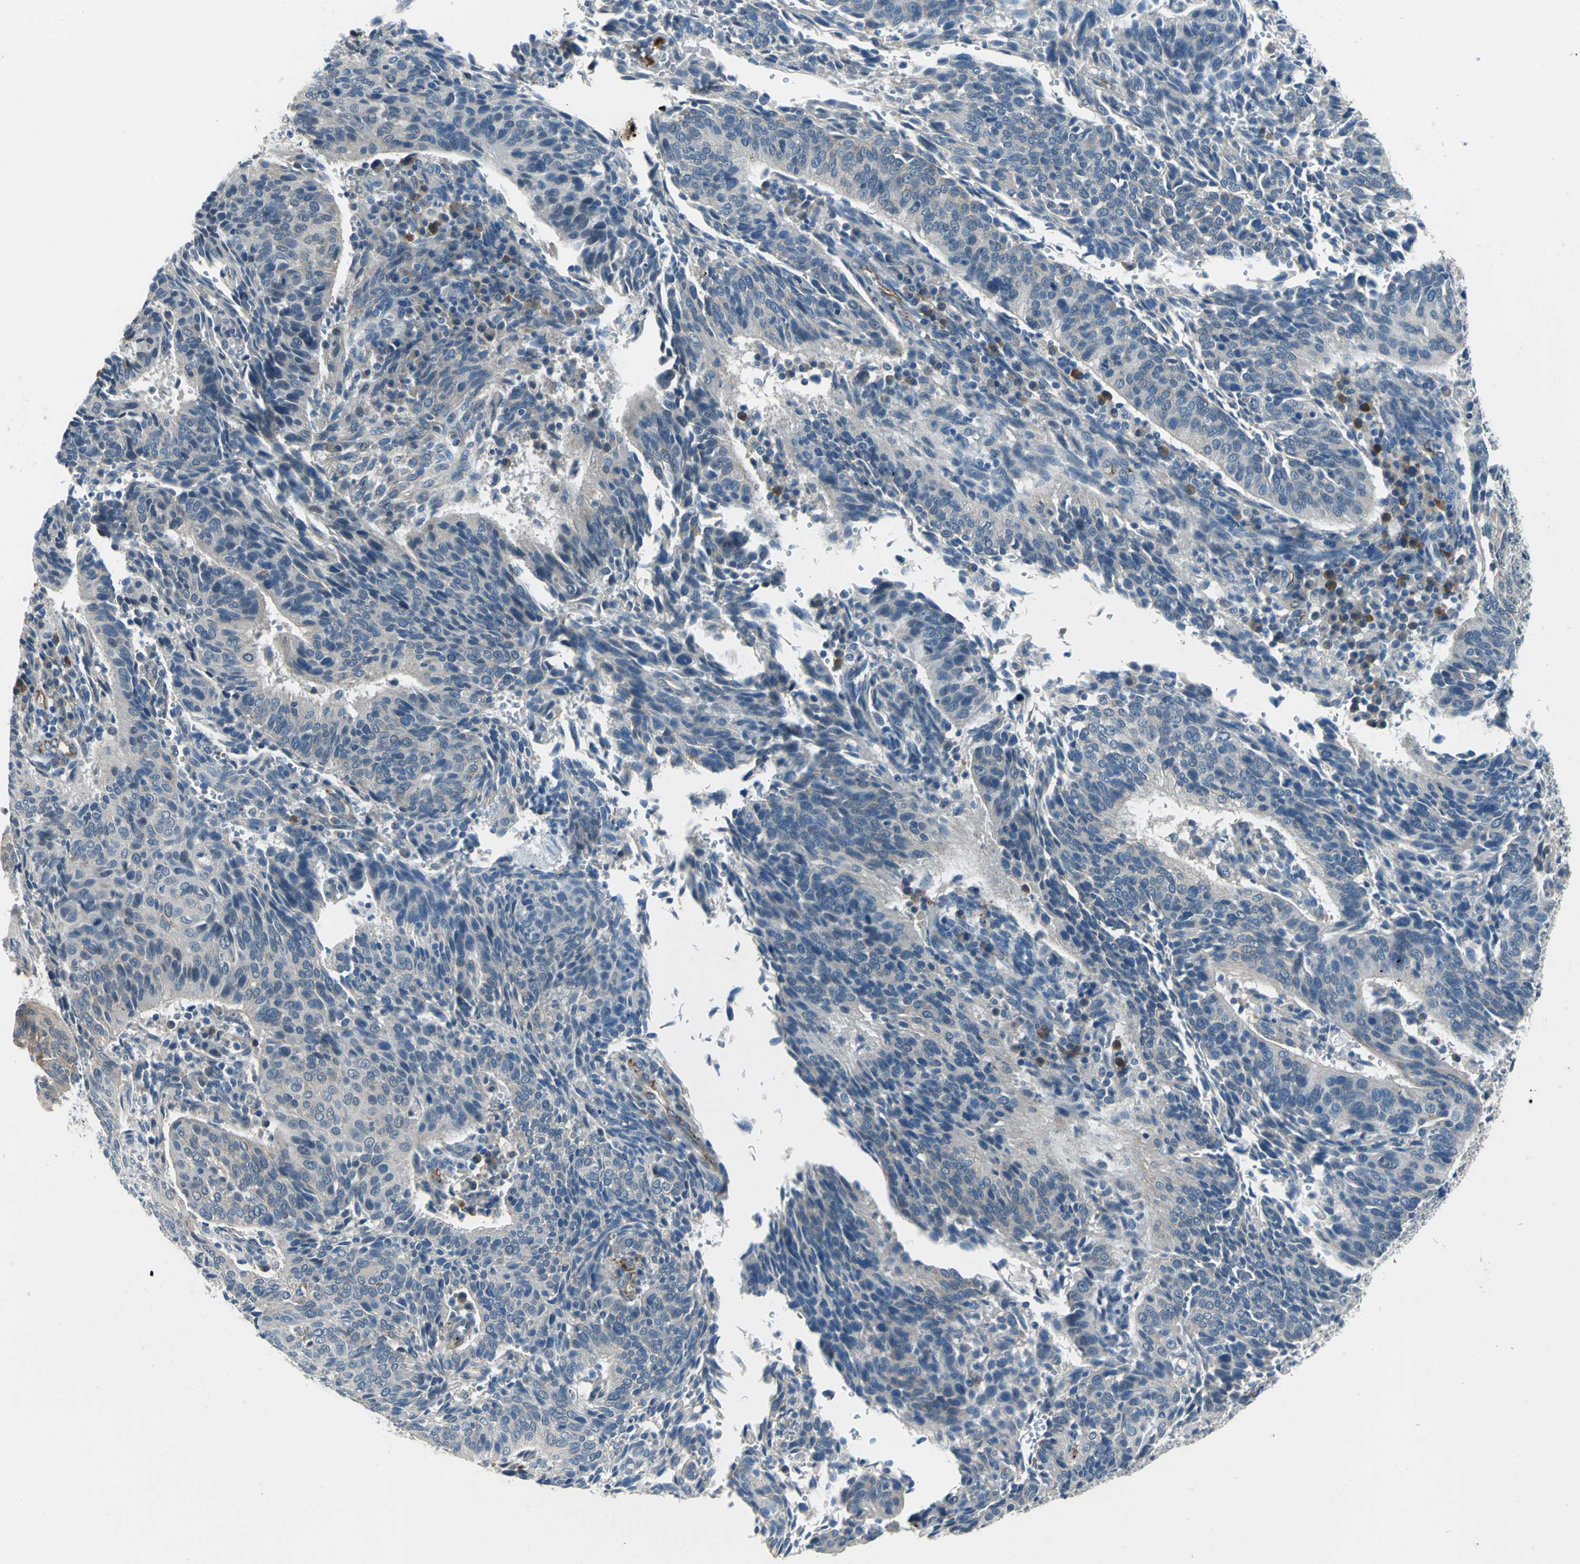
{"staining": {"intensity": "moderate", "quantity": "<25%", "location": "cytoplasmic/membranous"}, "tissue": "cervical cancer", "cell_type": "Tumor cells", "image_type": "cancer", "snomed": [{"axis": "morphology", "description": "Squamous cell carcinoma, NOS"}, {"axis": "topography", "description": "Cervix"}], "caption": "Cervical squamous cell carcinoma stained with a brown dye reveals moderate cytoplasmic/membranous positive expression in approximately <25% of tumor cells.", "gene": "SELP", "patient": {"sex": "female", "age": 39}}